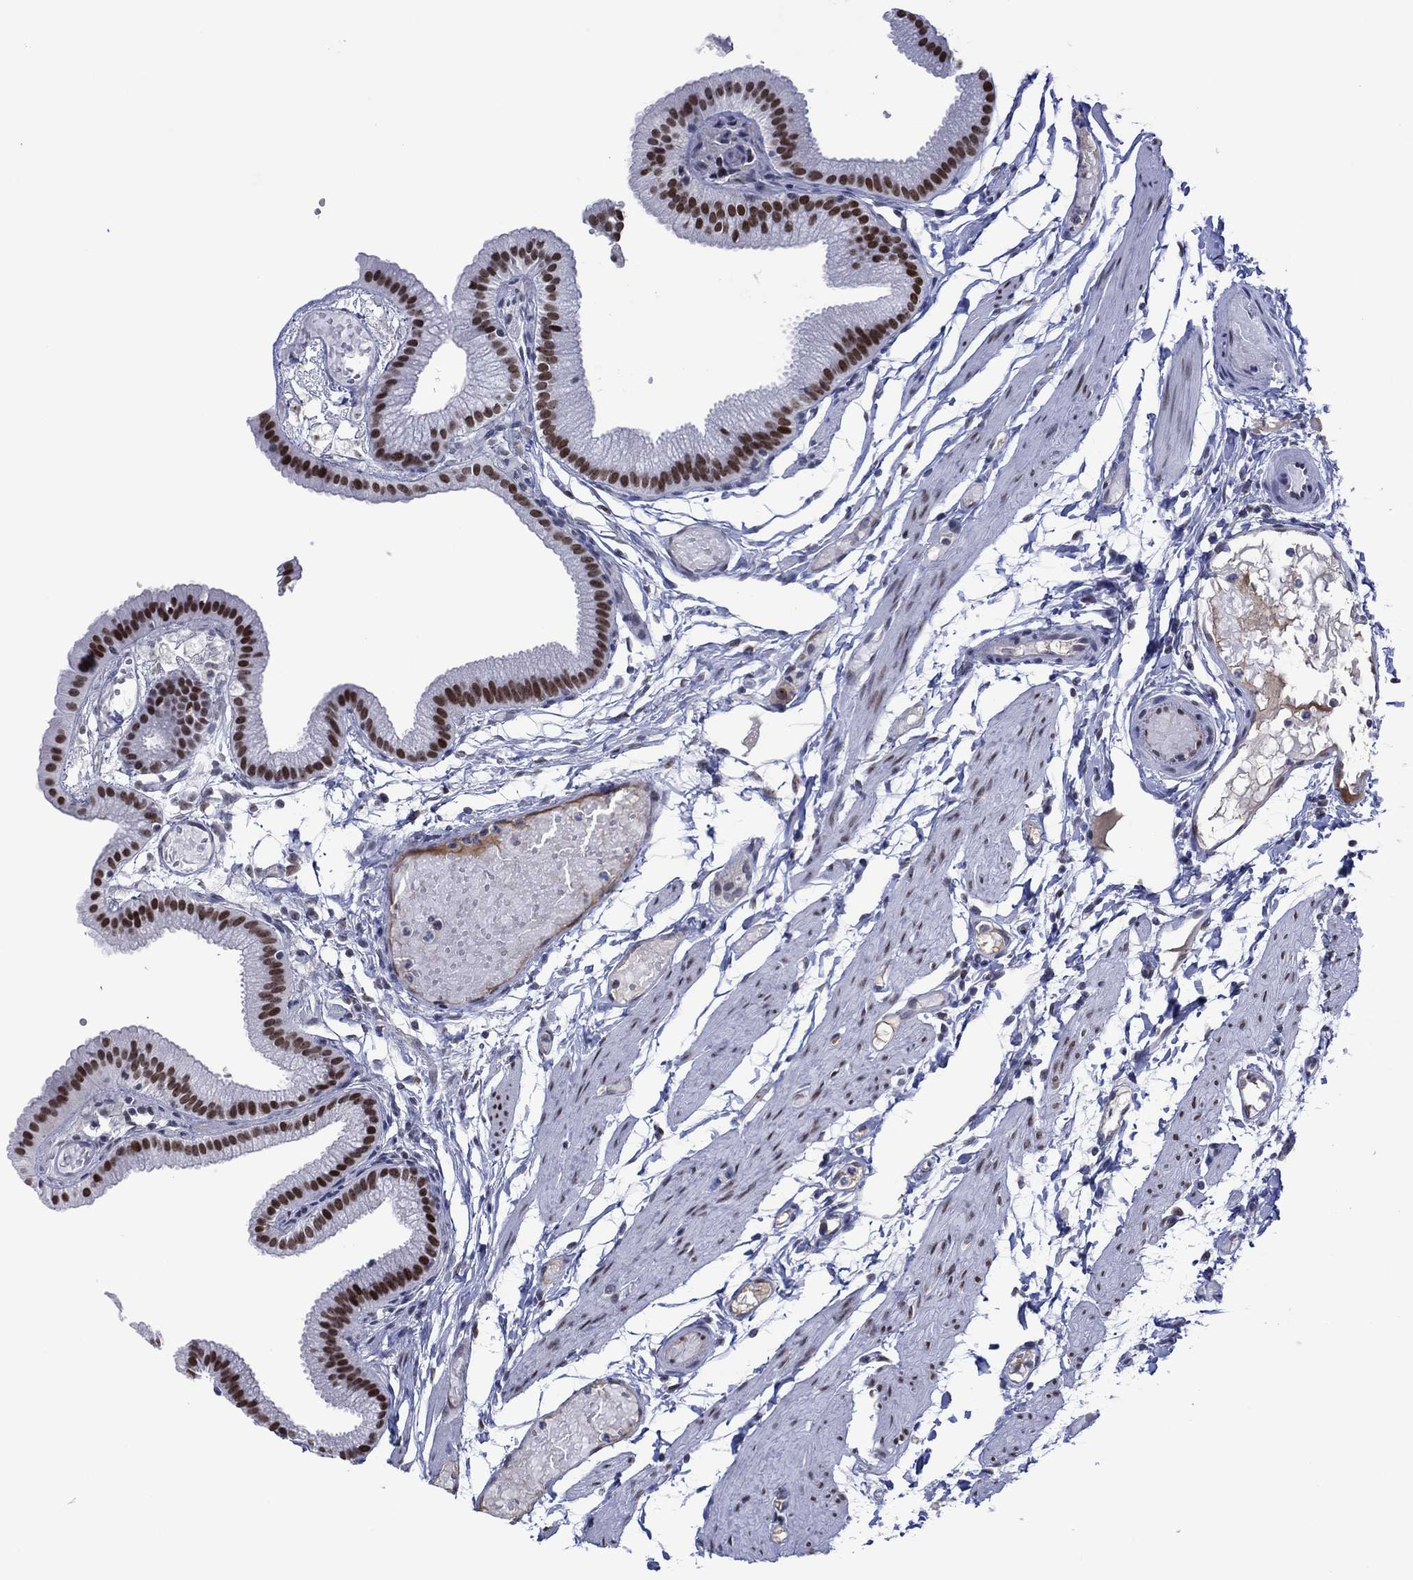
{"staining": {"intensity": "strong", "quantity": ">75%", "location": "nuclear"}, "tissue": "gallbladder", "cell_type": "Glandular cells", "image_type": "normal", "snomed": [{"axis": "morphology", "description": "Normal tissue, NOS"}, {"axis": "topography", "description": "Gallbladder"}], "caption": "Protein staining by immunohistochemistry shows strong nuclear staining in approximately >75% of glandular cells in unremarkable gallbladder. The staining was performed using DAB (3,3'-diaminobenzidine), with brown indicating positive protein expression. Nuclei are stained blue with hematoxylin.", "gene": "GATA6", "patient": {"sex": "female", "age": 45}}